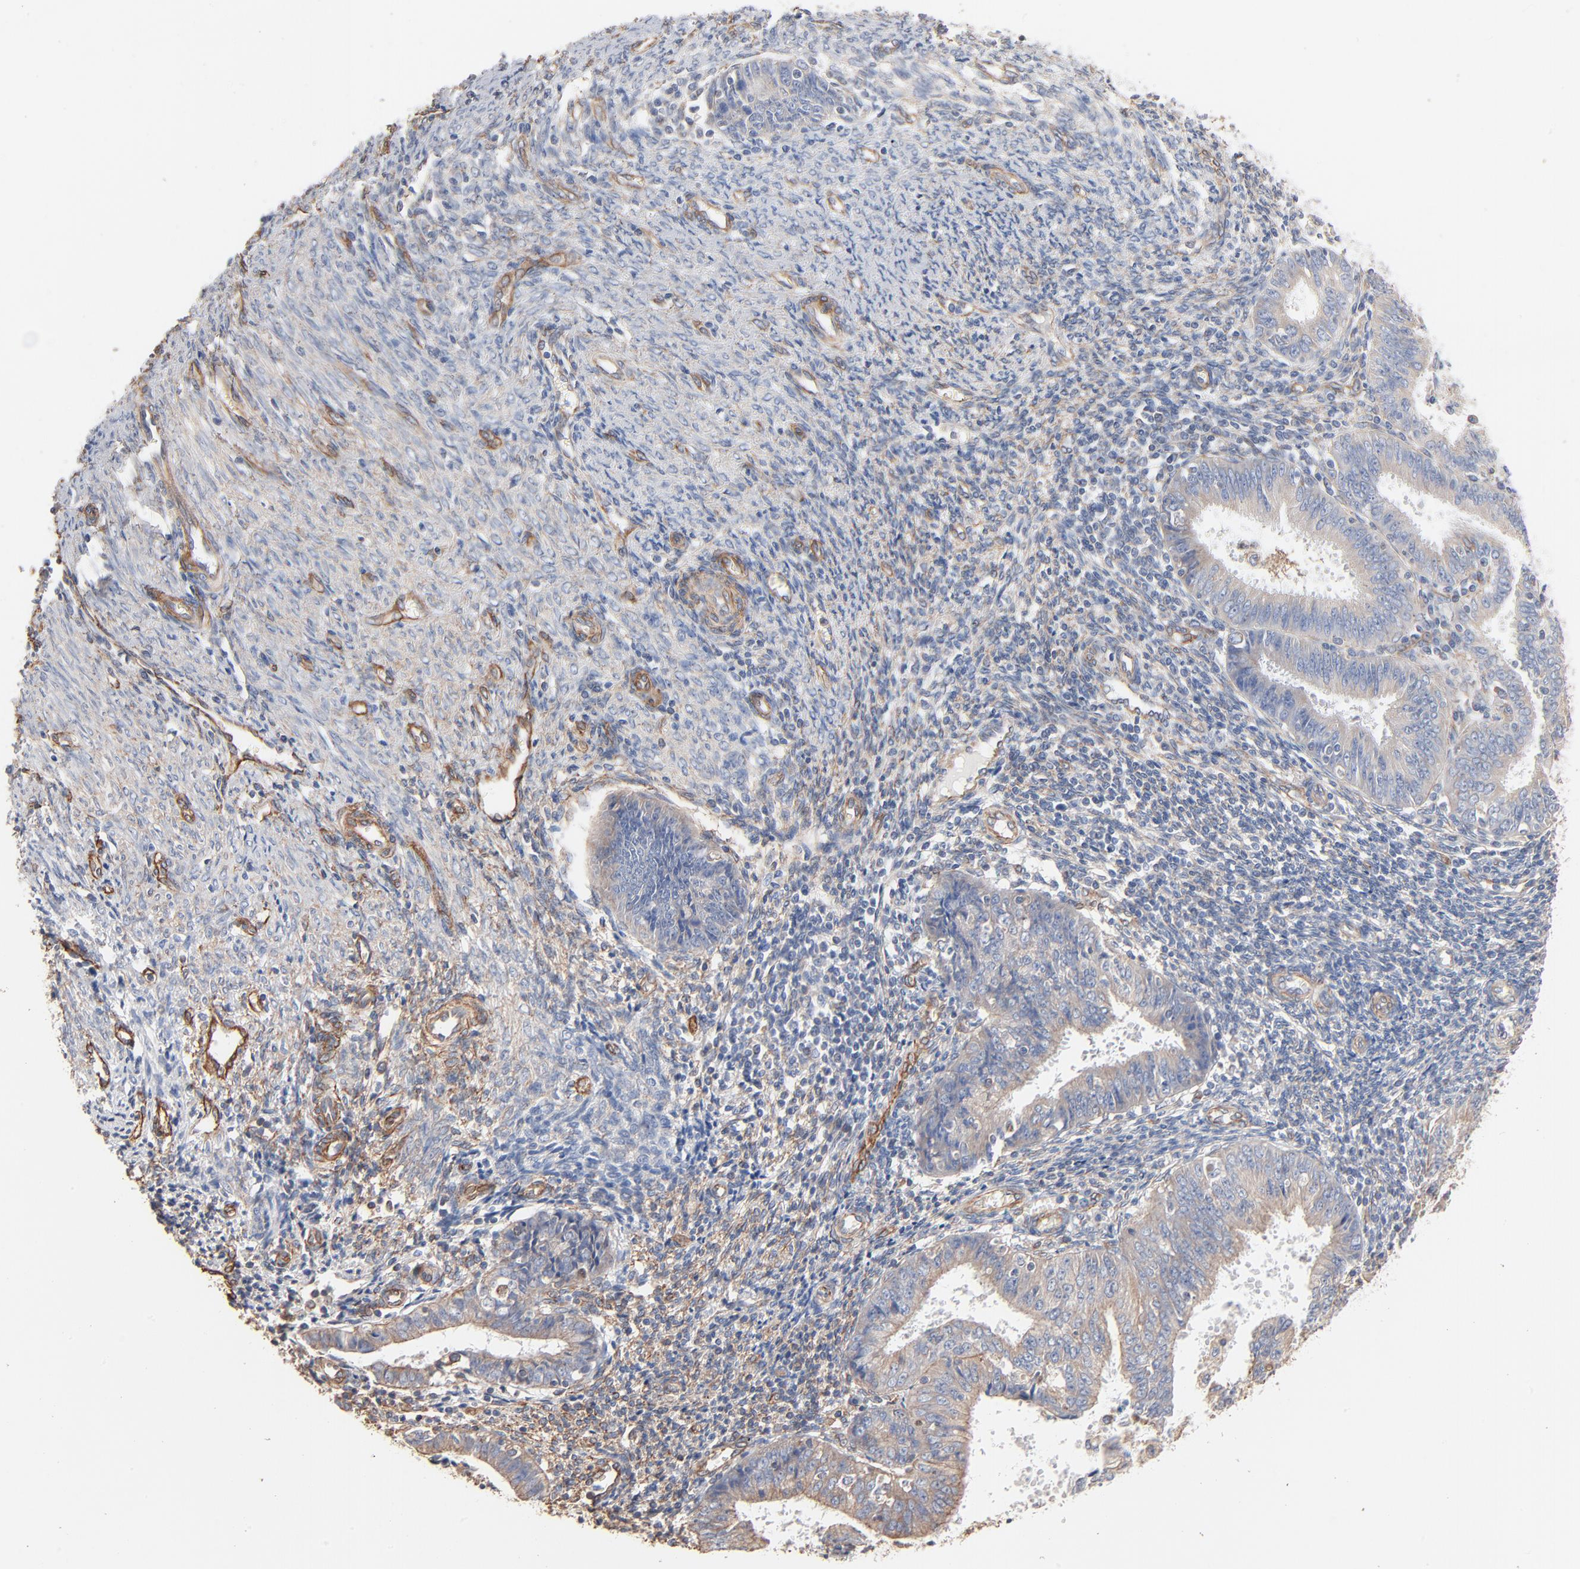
{"staining": {"intensity": "negative", "quantity": "none", "location": "none"}, "tissue": "endometrial cancer", "cell_type": "Tumor cells", "image_type": "cancer", "snomed": [{"axis": "morphology", "description": "Adenocarcinoma, NOS"}, {"axis": "topography", "description": "Endometrium"}], "caption": "Adenocarcinoma (endometrial) was stained to show a protein in brown. There is no significant expression in tumor cells.", "gene": "ABCD4", "patient": {"sex": "female", "age": 42}}